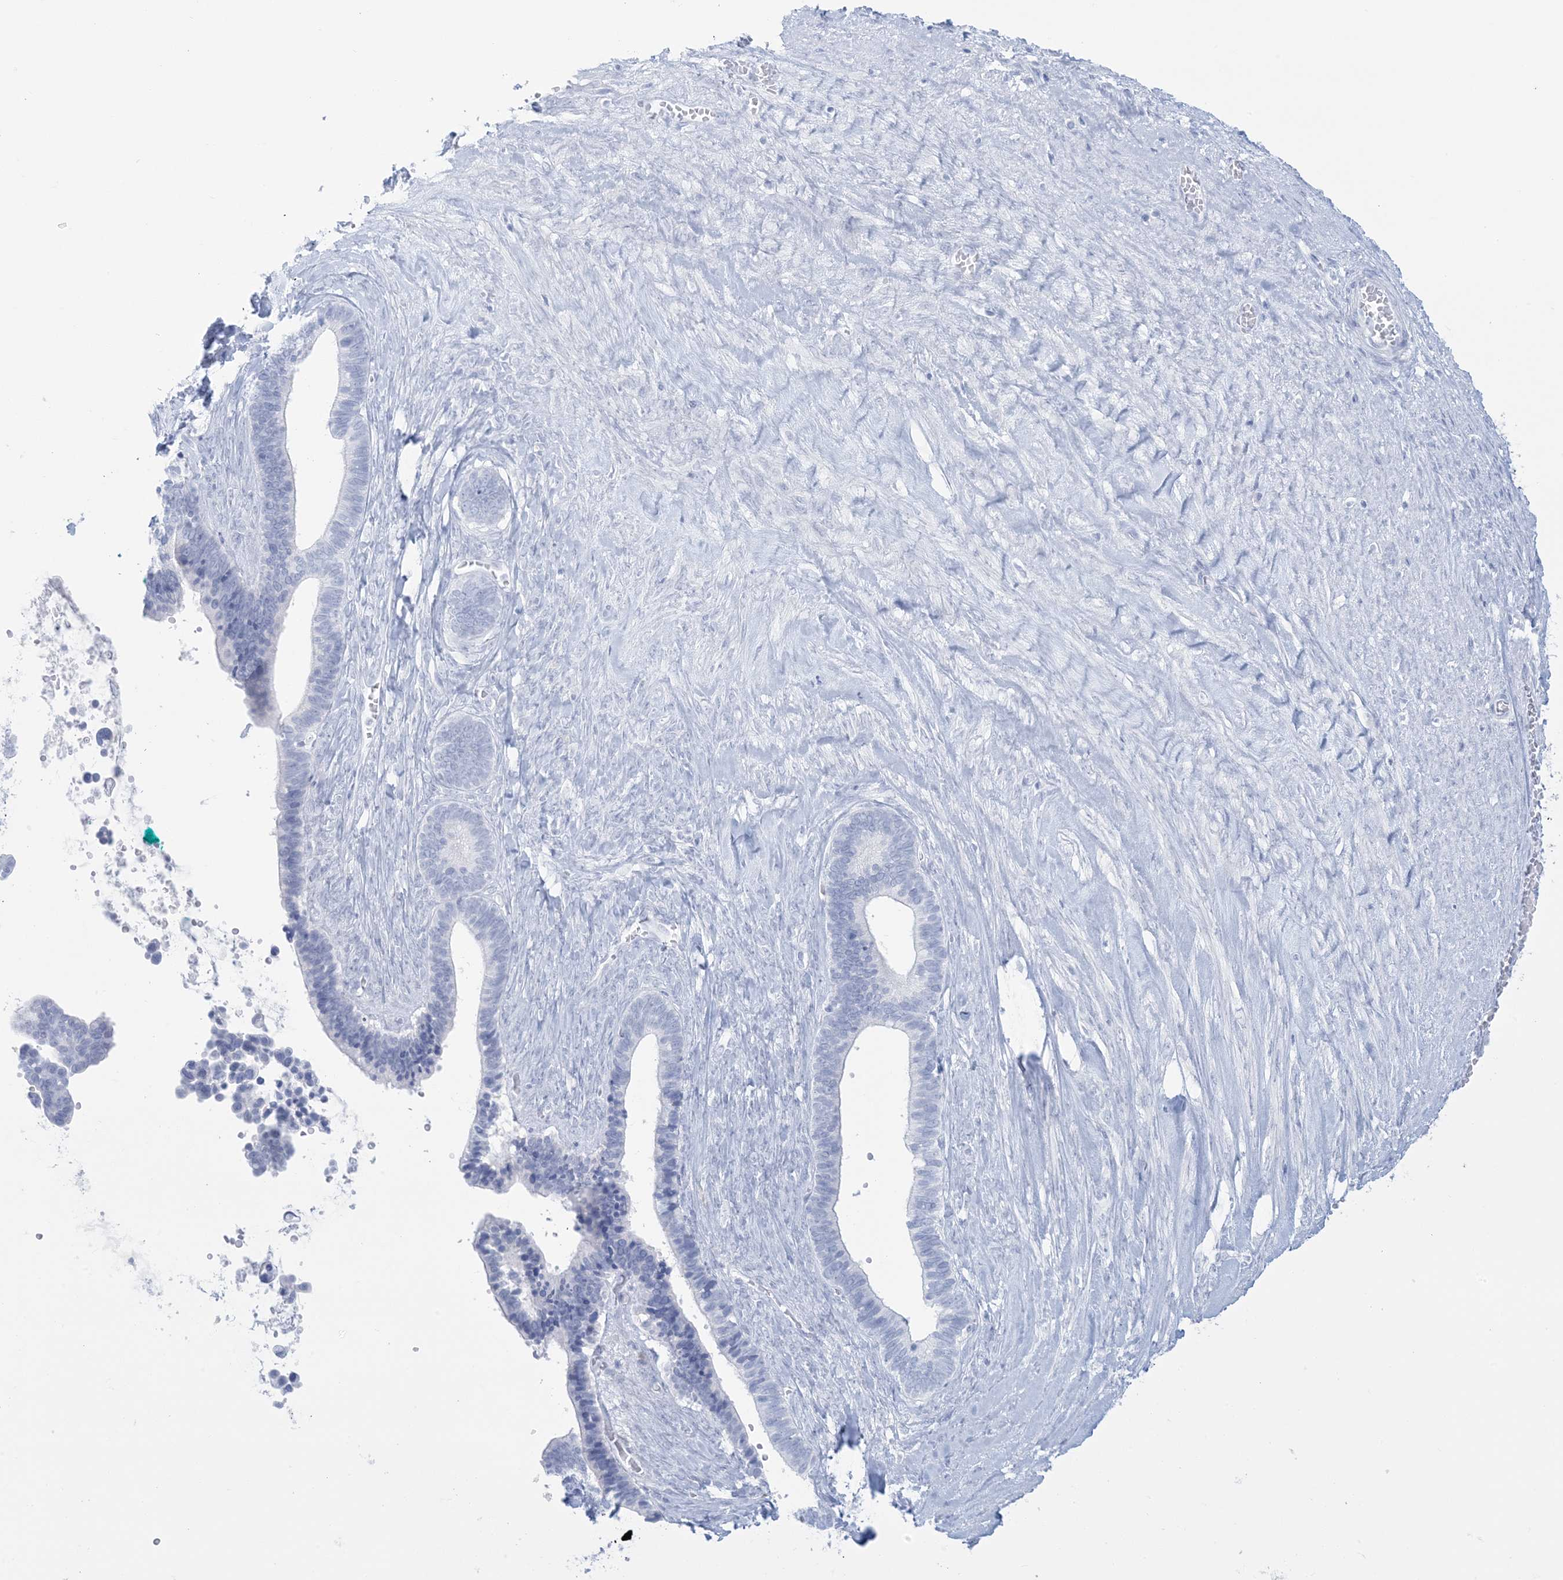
{"staining": {"intensity": "negative", "quantity": "none", "location": "none"}, "tissue": "ovarian cancer", "cell_type": "Tumor cells", "image_type": "cancer", "snomed": [{"axis": "morphology", "description": "Cystadenocarcinoma, serous, NOS"}, {"axis": "topography", "description": "Ovary"}], "caption": "A photomicrograph of human serous cystadenocarcinoma (ovarian) is negative for staining in tumor cells.", "gene": "AGXT", "patient": {"sex": "female", "age": 56}}